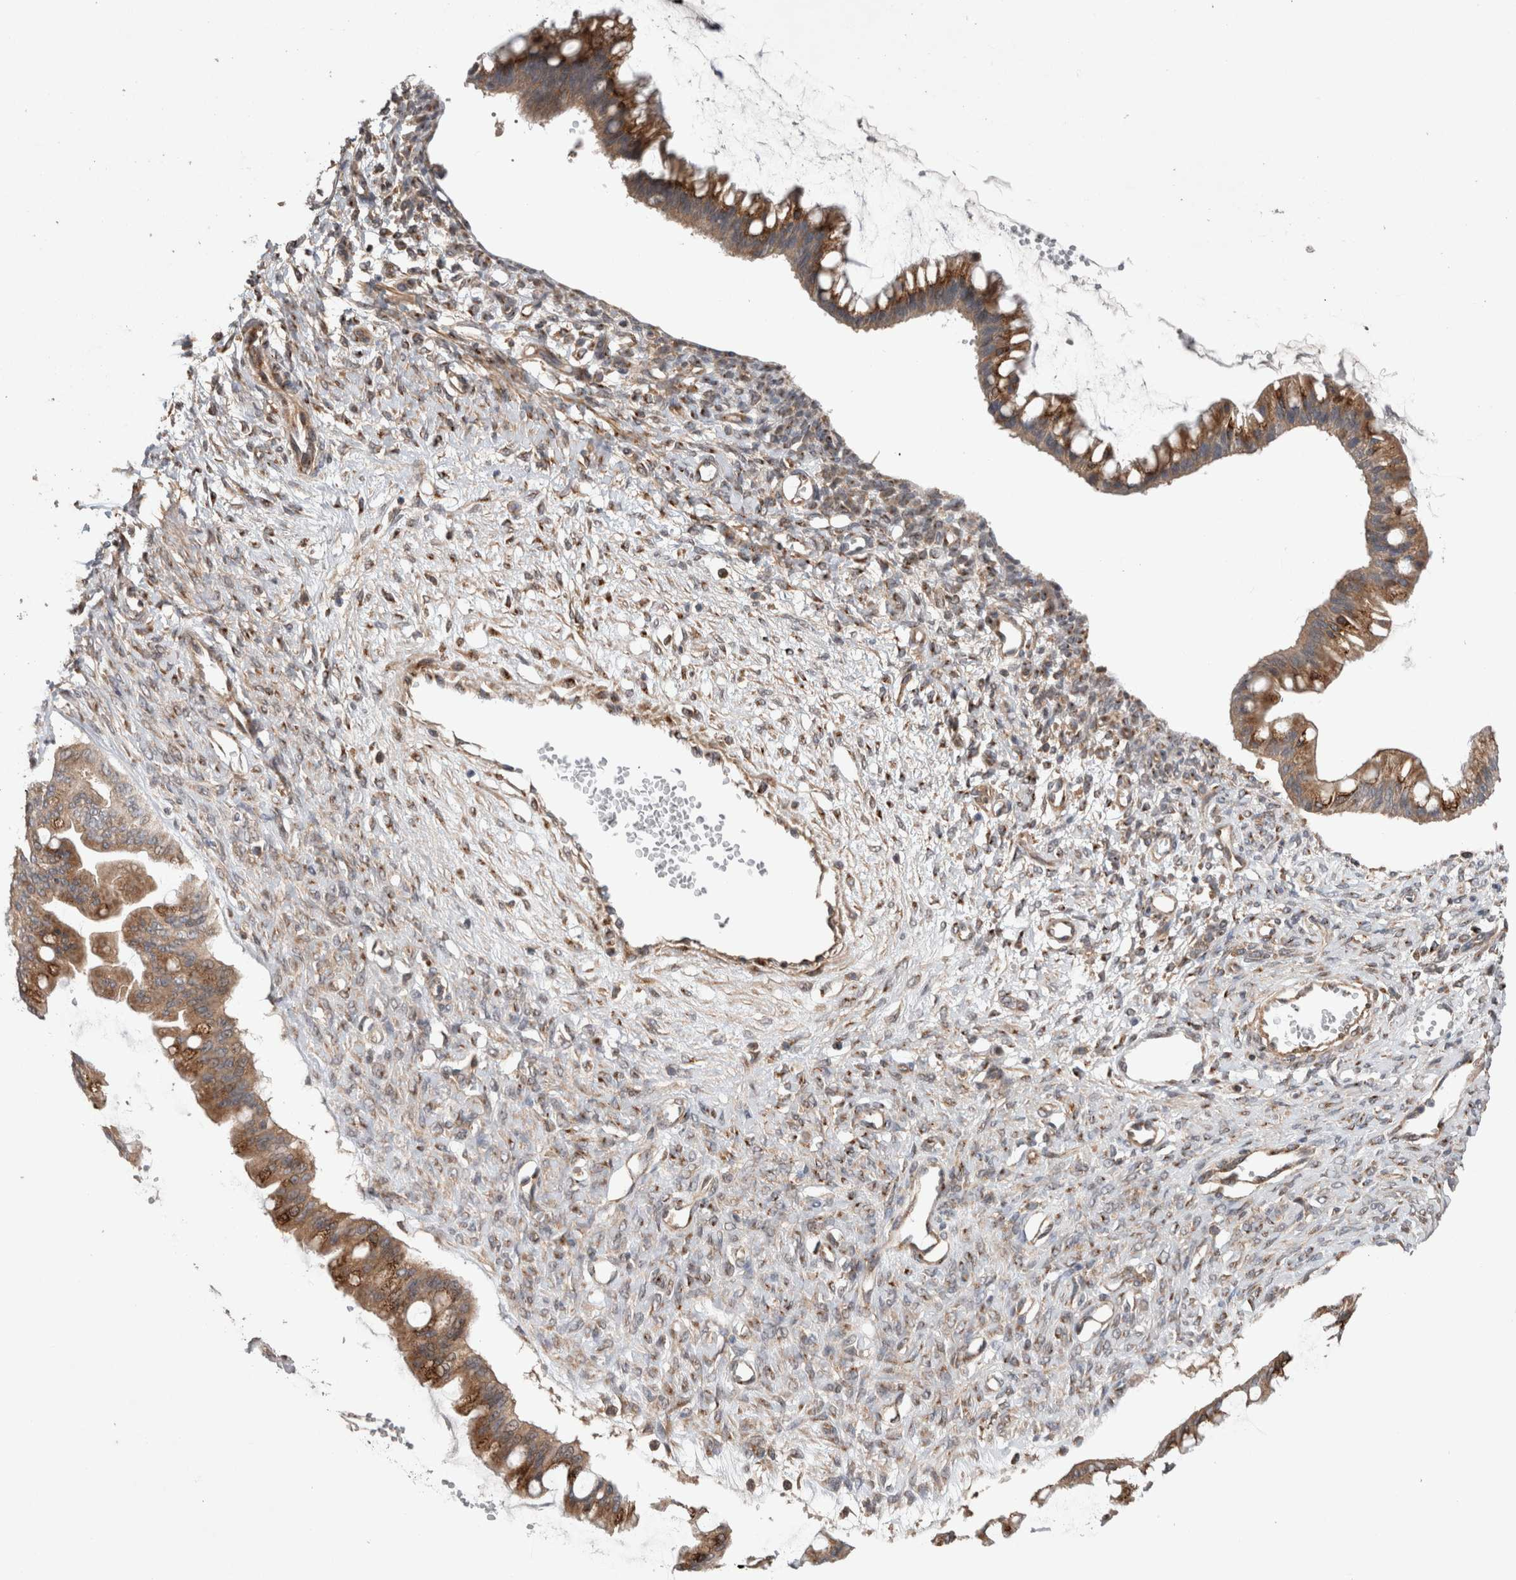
{"staining": {"intensity": "moderate", "quantity": ">75%", "location": "cytoplasmic/membranous"}, "tissue": "ovarian cancer", "cell_type": "Tumor cells", "image_type": "cancer", "snomed": [{"axis": "morphology", "description": "Cystadenocarcinoma, mucinous, NOS"}, {"axis": "topography", "description": "Ovary"}], "caption": "Human ovarian mucinous cystadenocarcinoma stained for a protein (brown) exhibits moderate cytoplasmic/membranous positive positivity in about >75% of tumor cells.", "gene": "TRIM5", "patient": {"sex": "female", "age": 73}}